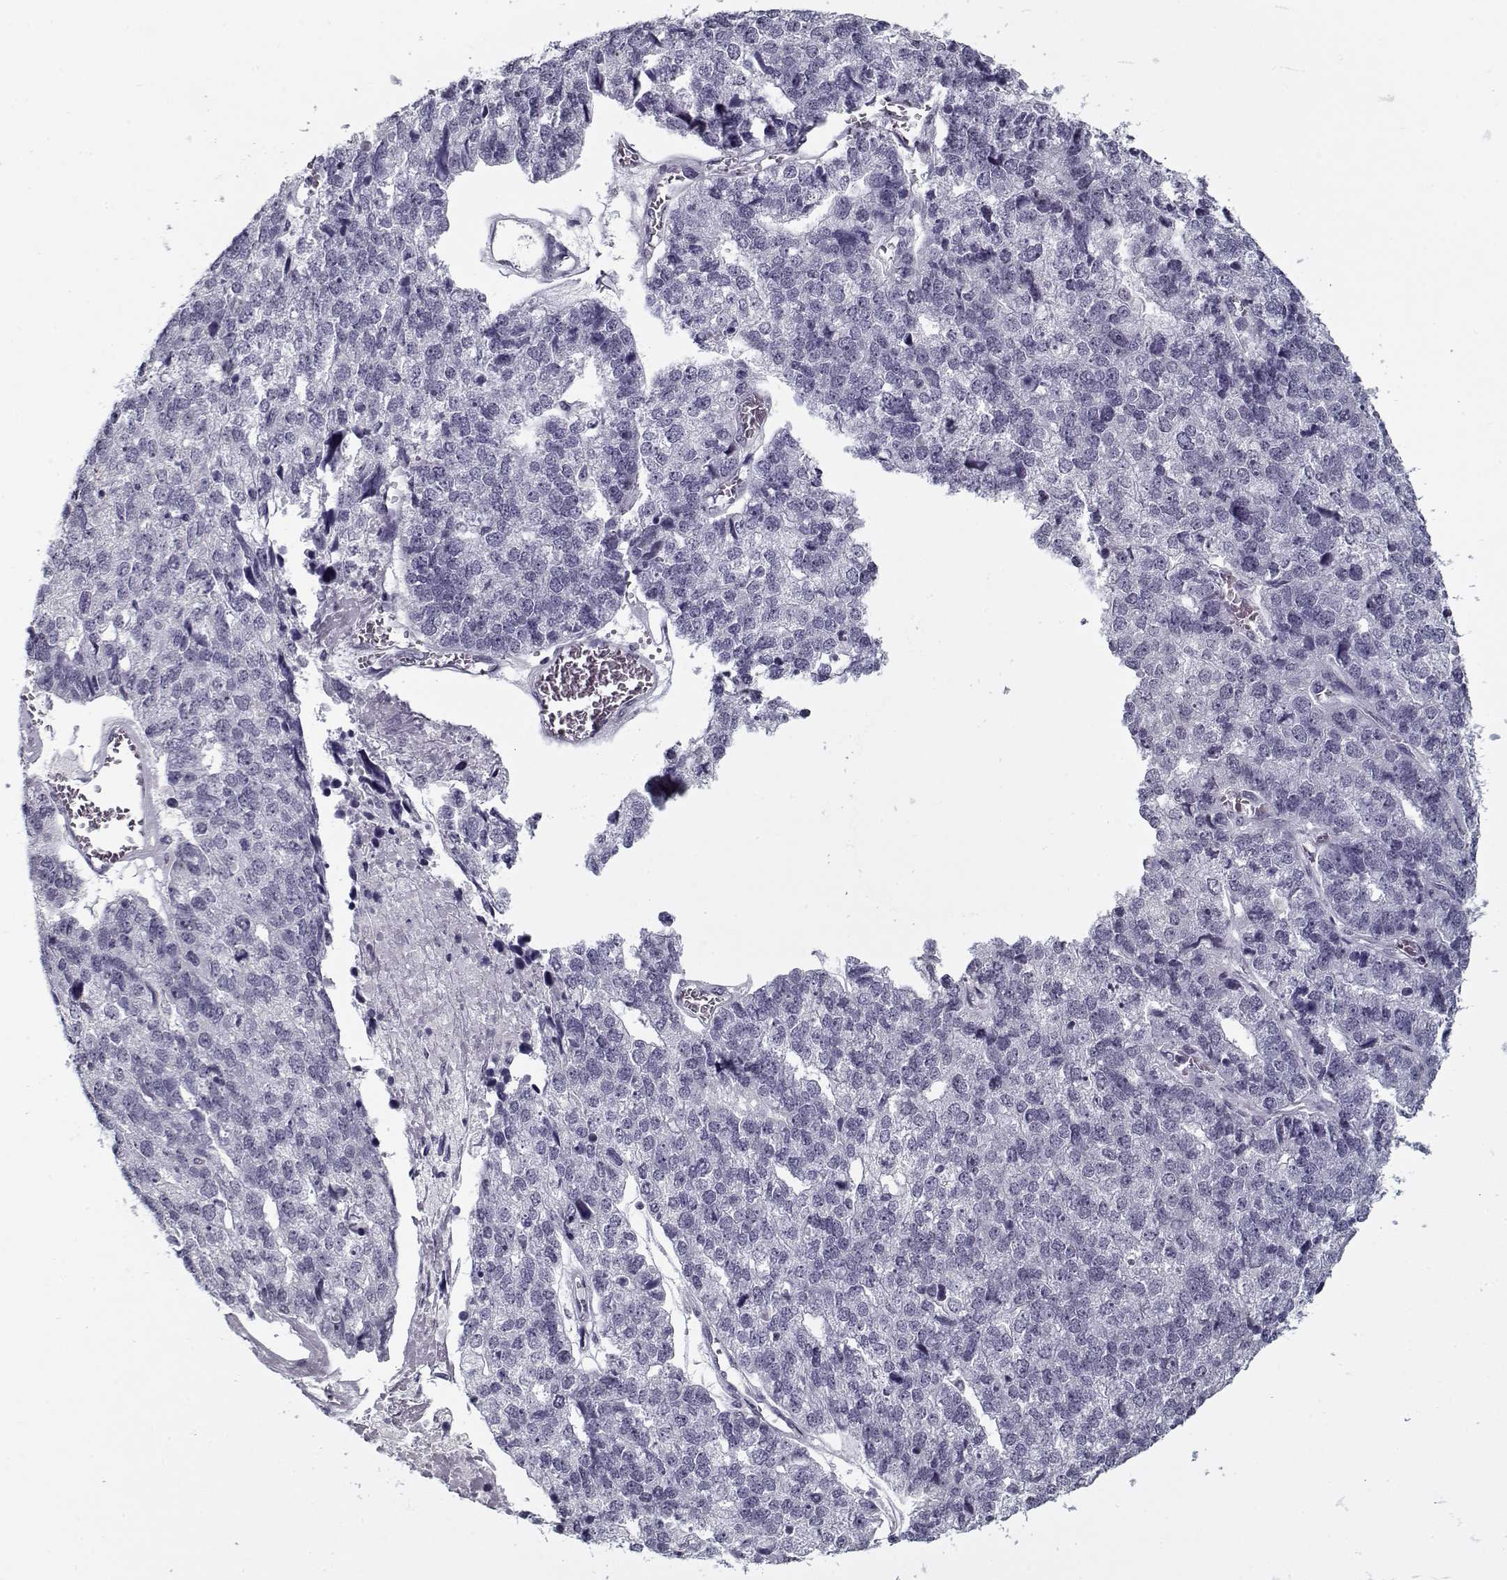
{"staining": {"intensity": "negative", "quantity": "none", "location": "none"}, "tissue": "stomach cancer", "cell_type": "Tumor cells", "image_type": "cancer", "snomed": [{"axis": "morphology", "description": "Adenocarcinoma, NOS"}, {"axis": "topography", "description": "Stomach"}], "caption": "An immunohistochemistry (IHC) image of adenocarcinoma (stomach) is shown. There is no staining in tumor cells of adenocarcinoma (stomach).", "gene": "RNF32", "patient": {"sex": "male", "age": 69}}